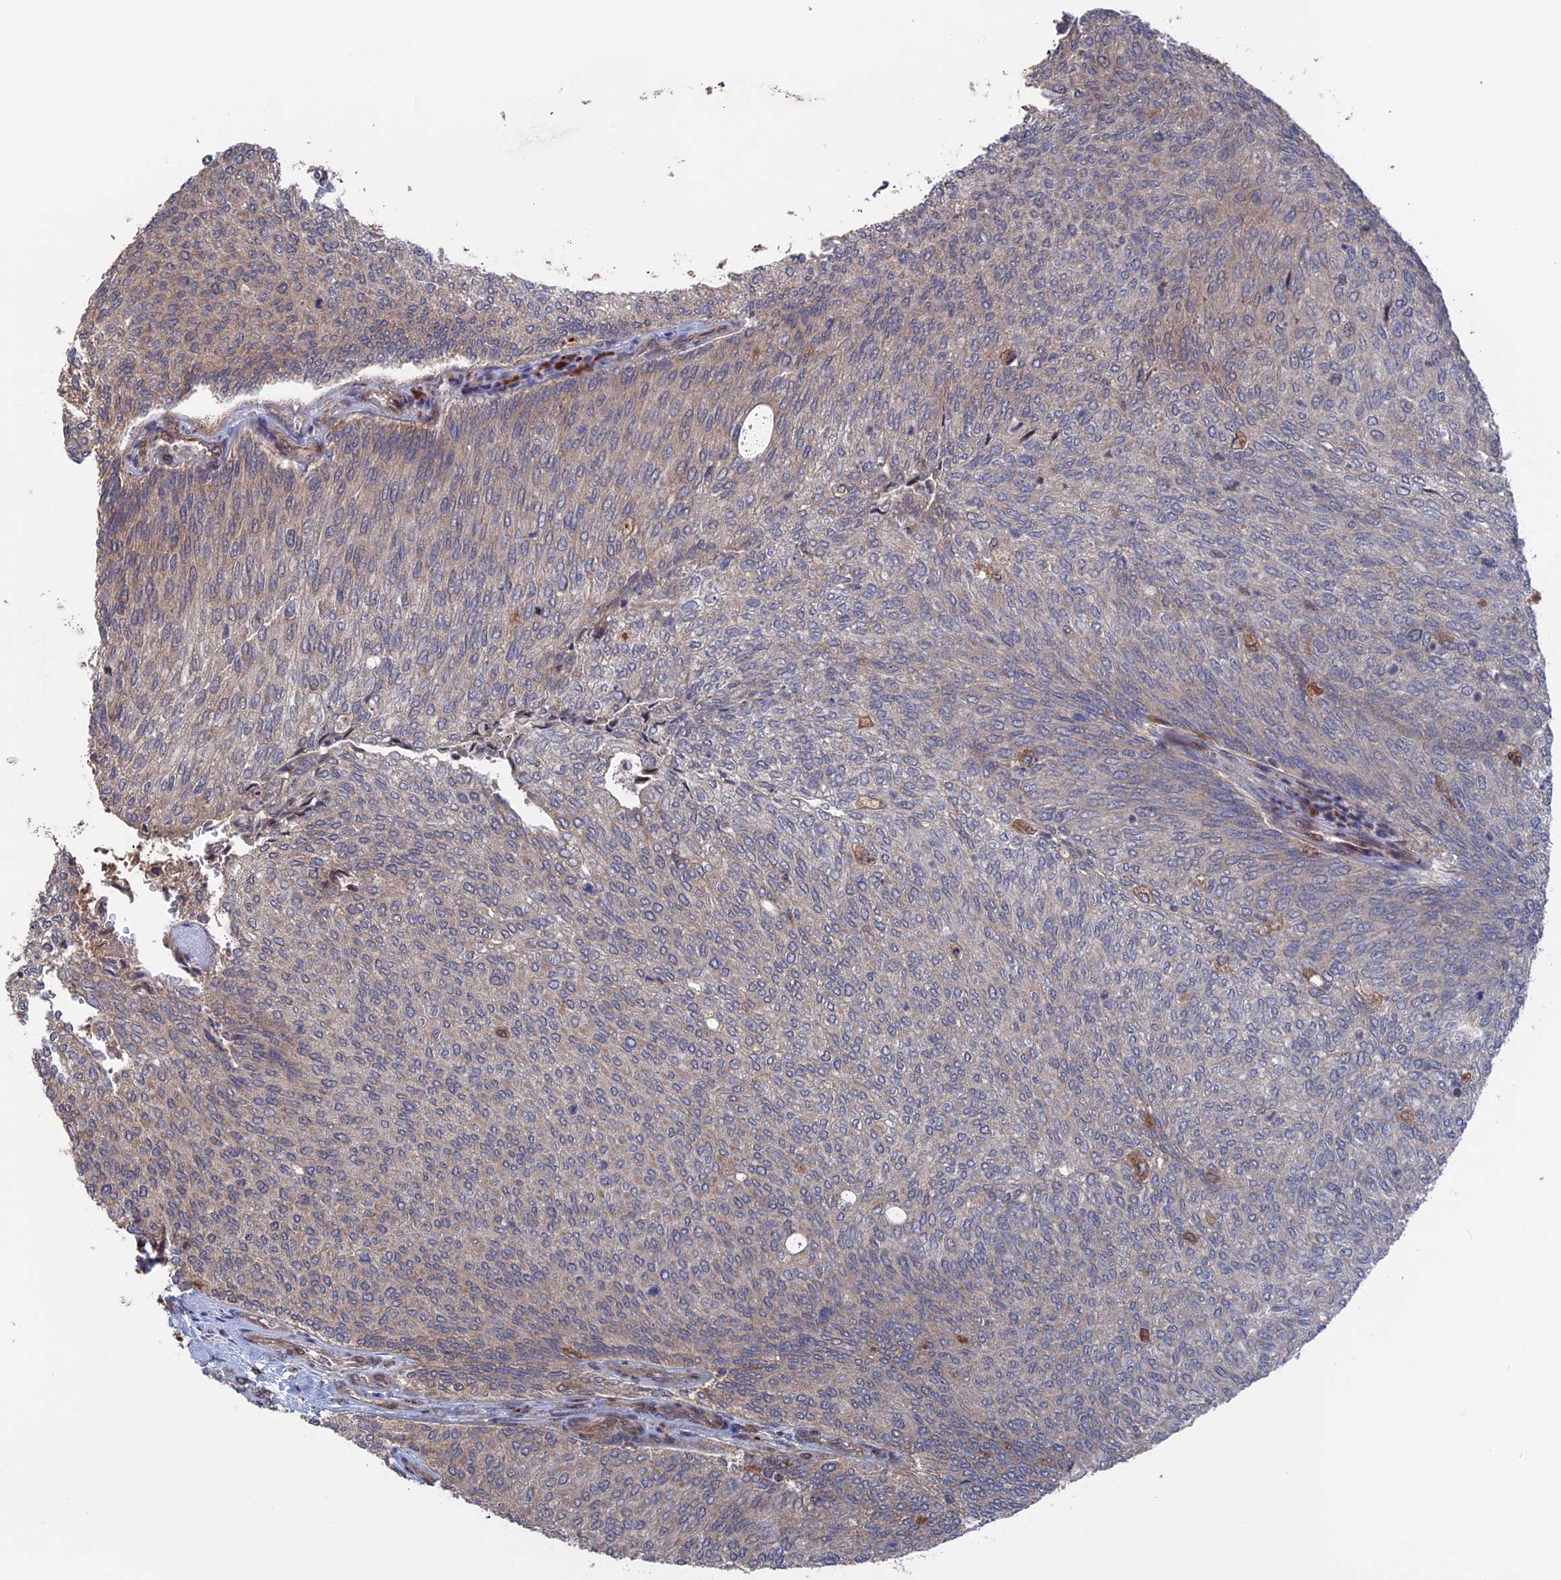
{"staining": {"intensity": "weak", "quantity": "<25%", "location": "cytoplasmic/membranous"}, "tissue": "urothelial cancer", "cell_type": "Tumor cells", "image_type": "cancer", "snomed": [{"axis": "morphology", "description": "Urothelial carcinoma, Low grade"}, {"axis": "topography", "description": "Urinary bladder"}], "caption": "Urothelial carcinoma (low-grade) stained for a protein using immunohistochemistry (IHC) reveals no staining tumor cells.", "gene": "PLA2G15", "patient": {"sex": "female", "age": 79}}